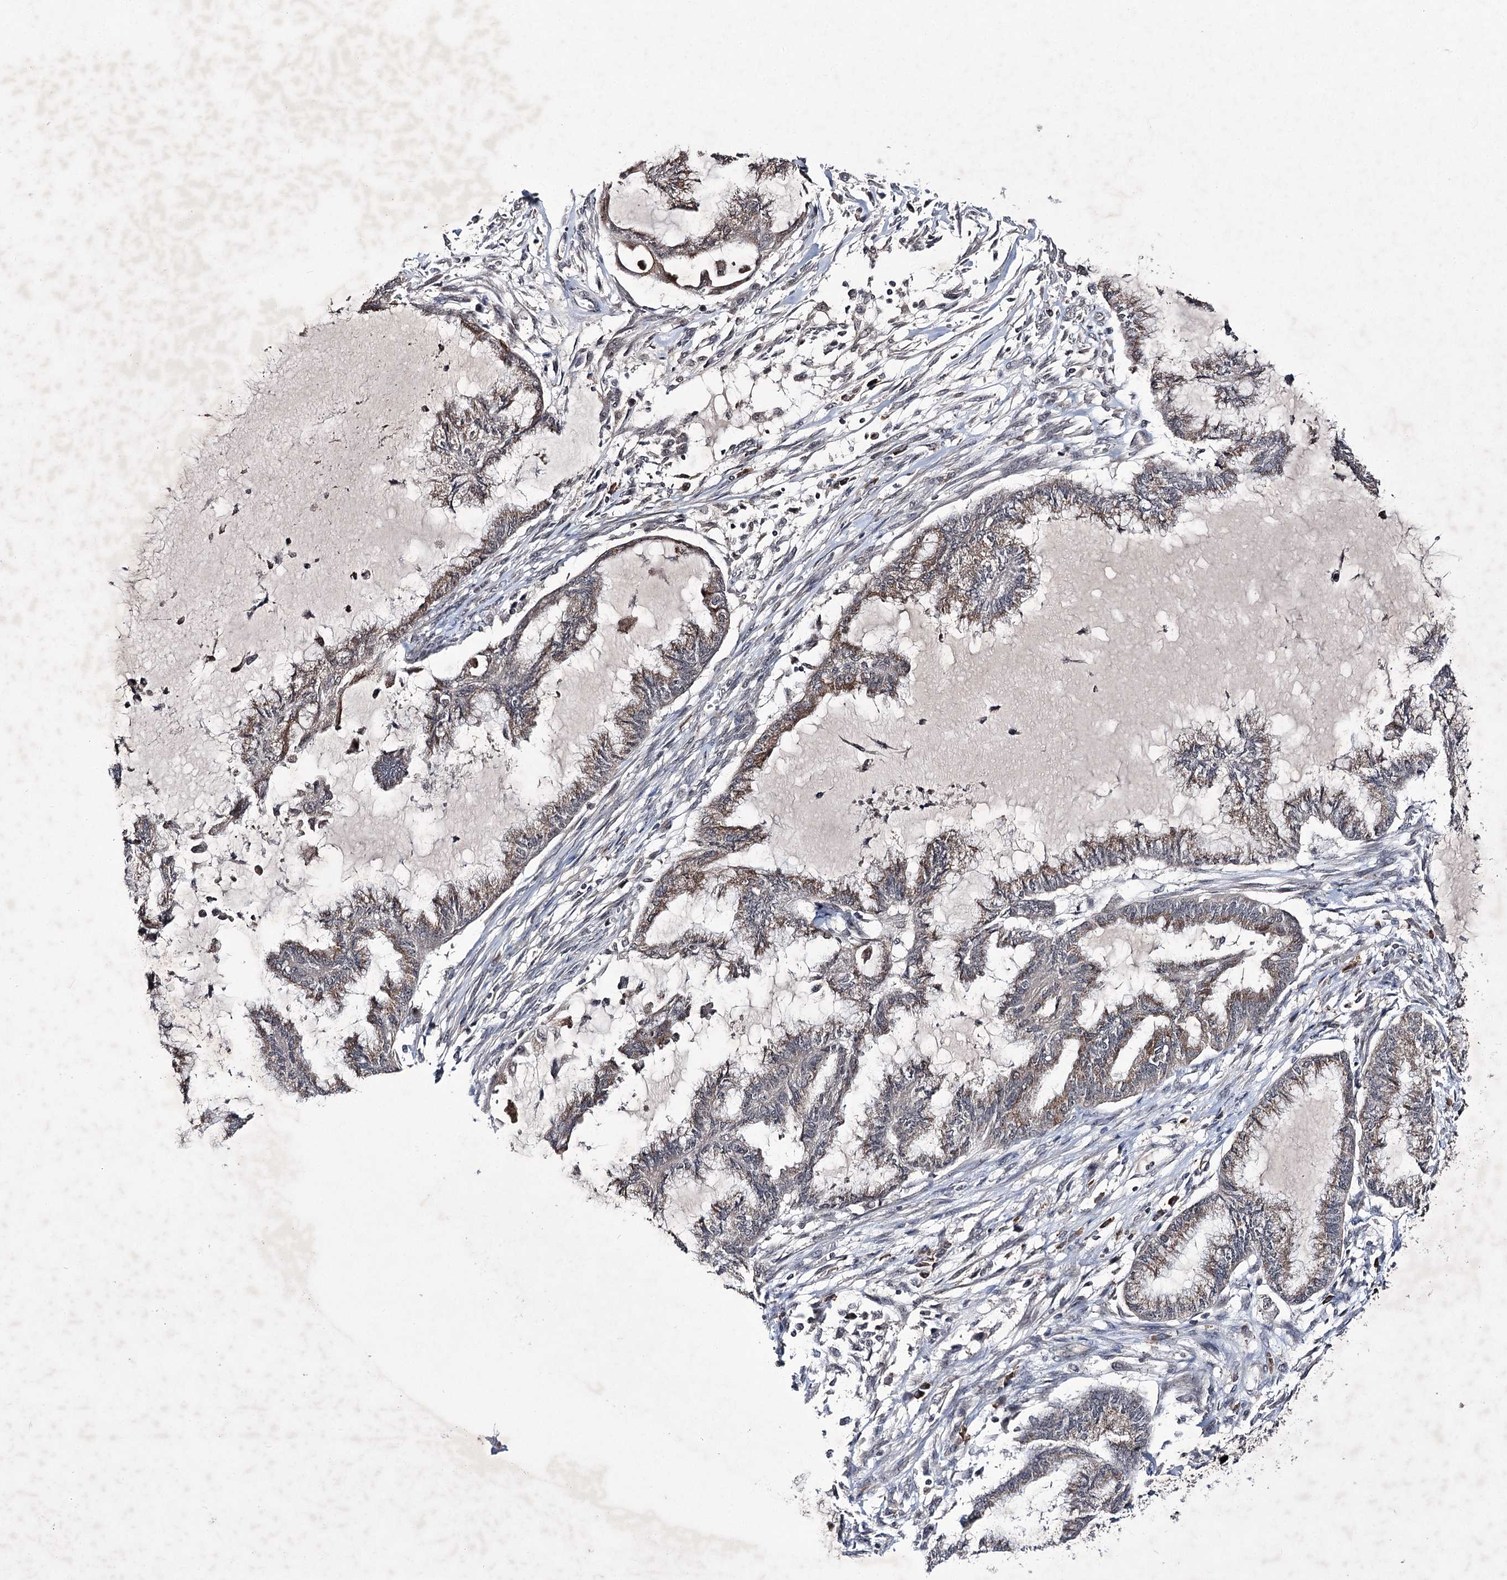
{"staining": {"intensity": "weak", "quantity": ">75%", "location": "cytoplasmic/membranous"}, "tissue": "endometrial cancer", "cell_type": "Tumor cells", "image_type": "cancer", "snomed": [{"axis": "morphology", "description": "Adenocarcinoma, NOS"}, {"axis": "topography", "description": "Endometrium"}], "caption": "An immunohistochemistry (IHC) micrograph of neoplastic tissue is shown. Protein staining in brown labels weak cytoplasmic/membranous positivity in adenocarcinoma (endometrial) within tumor cells.", "gene": "VGLL4", "patient": {"sex": "female", "age": 86}}